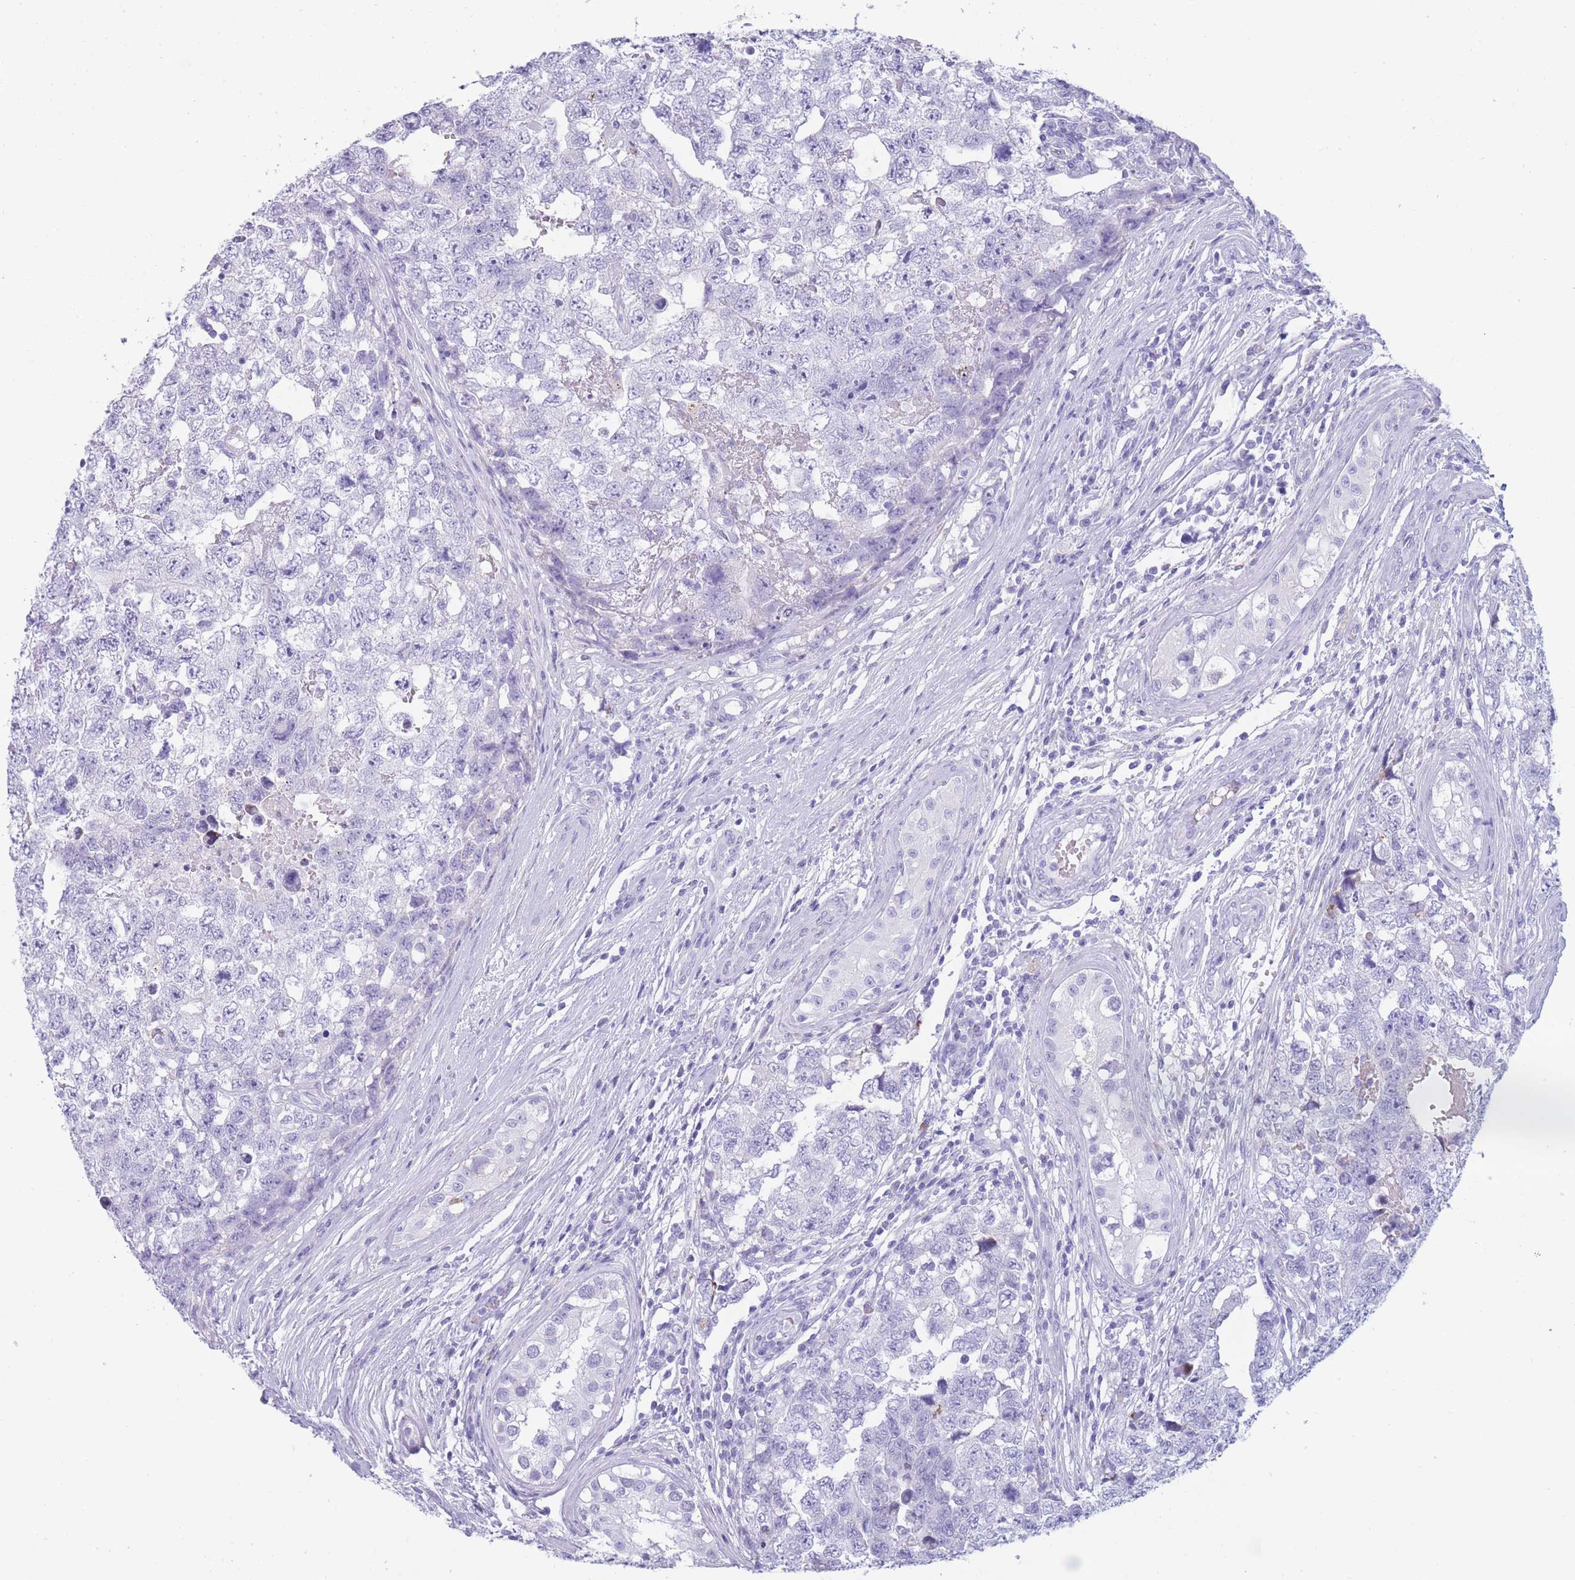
{"staining": {"intensity": "negative", "quantity": "none", "location": "none"}, "tissue": "testis cancer", "cell_type": "Tumor cells", "image_type": "cancer", "snomed": [{"axis": "morphology", "description": "Carcinoma, Embryonal, NOS"}, {"axis": "topography", "description": "Testis"}], "caption": "An immunohistochemistry histopathology image of testis cancer is shown. There is no staining in tumor cells of testis cancer.", "gene": "COL27A1", "patient": {"sex": "male", "age": 22}}